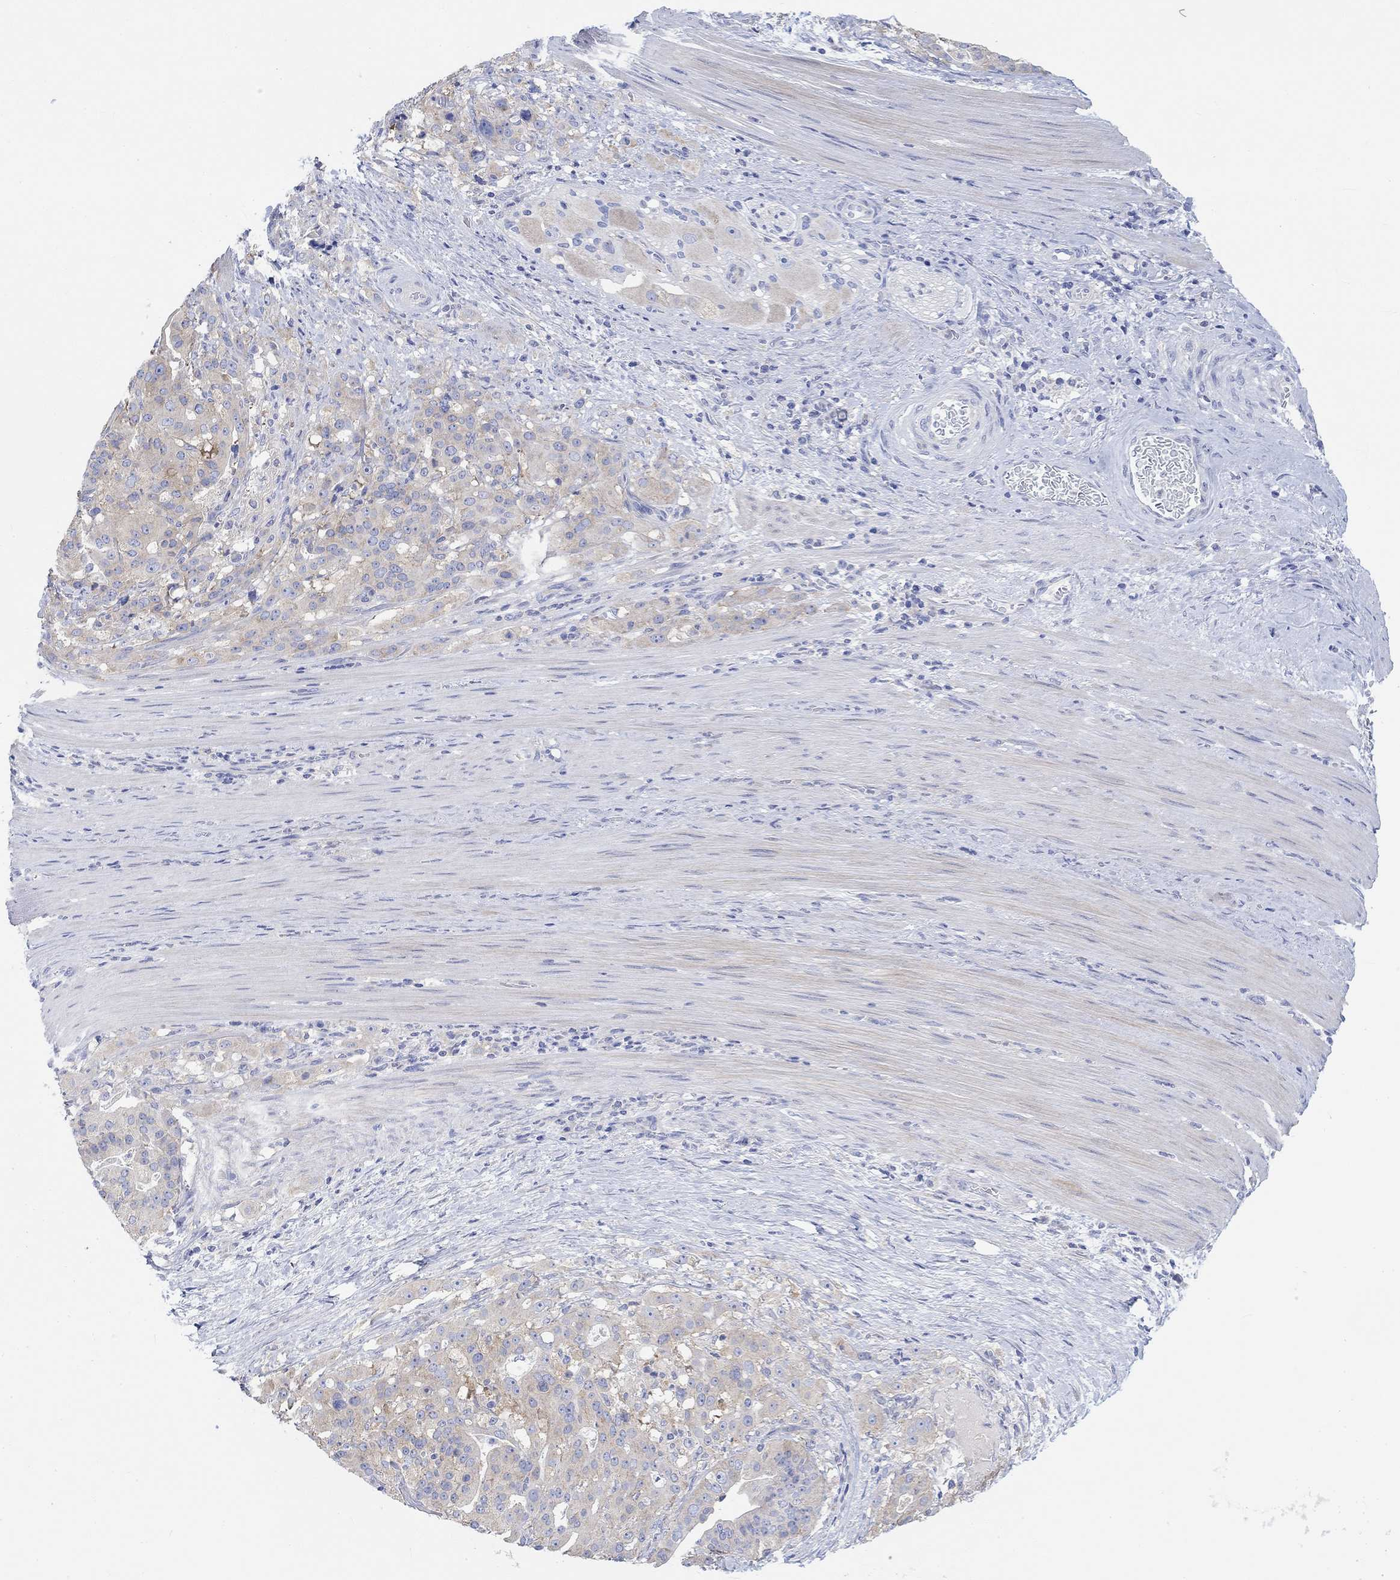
{"staining": {"intensity": "moderate", "quantity": "<25%", "location": "cytoplasmic/membranous"}, "tissue": "stomach cancer", "cell_type": "Tumor cells", "image_type": "cancer", "snomed": [{"axis": "morphology", "description": "Adenocarcinoma, NOS"}, {"axis": "topography", "description": "Stomach"}], "caption": "Stomach adenocarcinoma tissue reveals moderate cytoplasmic/membranous expression in approximately <25% of tumor cells (Brightfield microscopy of DAB IHC at high magnification).", "gene": "REEP6", "patient": {"sex": "male", "age": 48}}